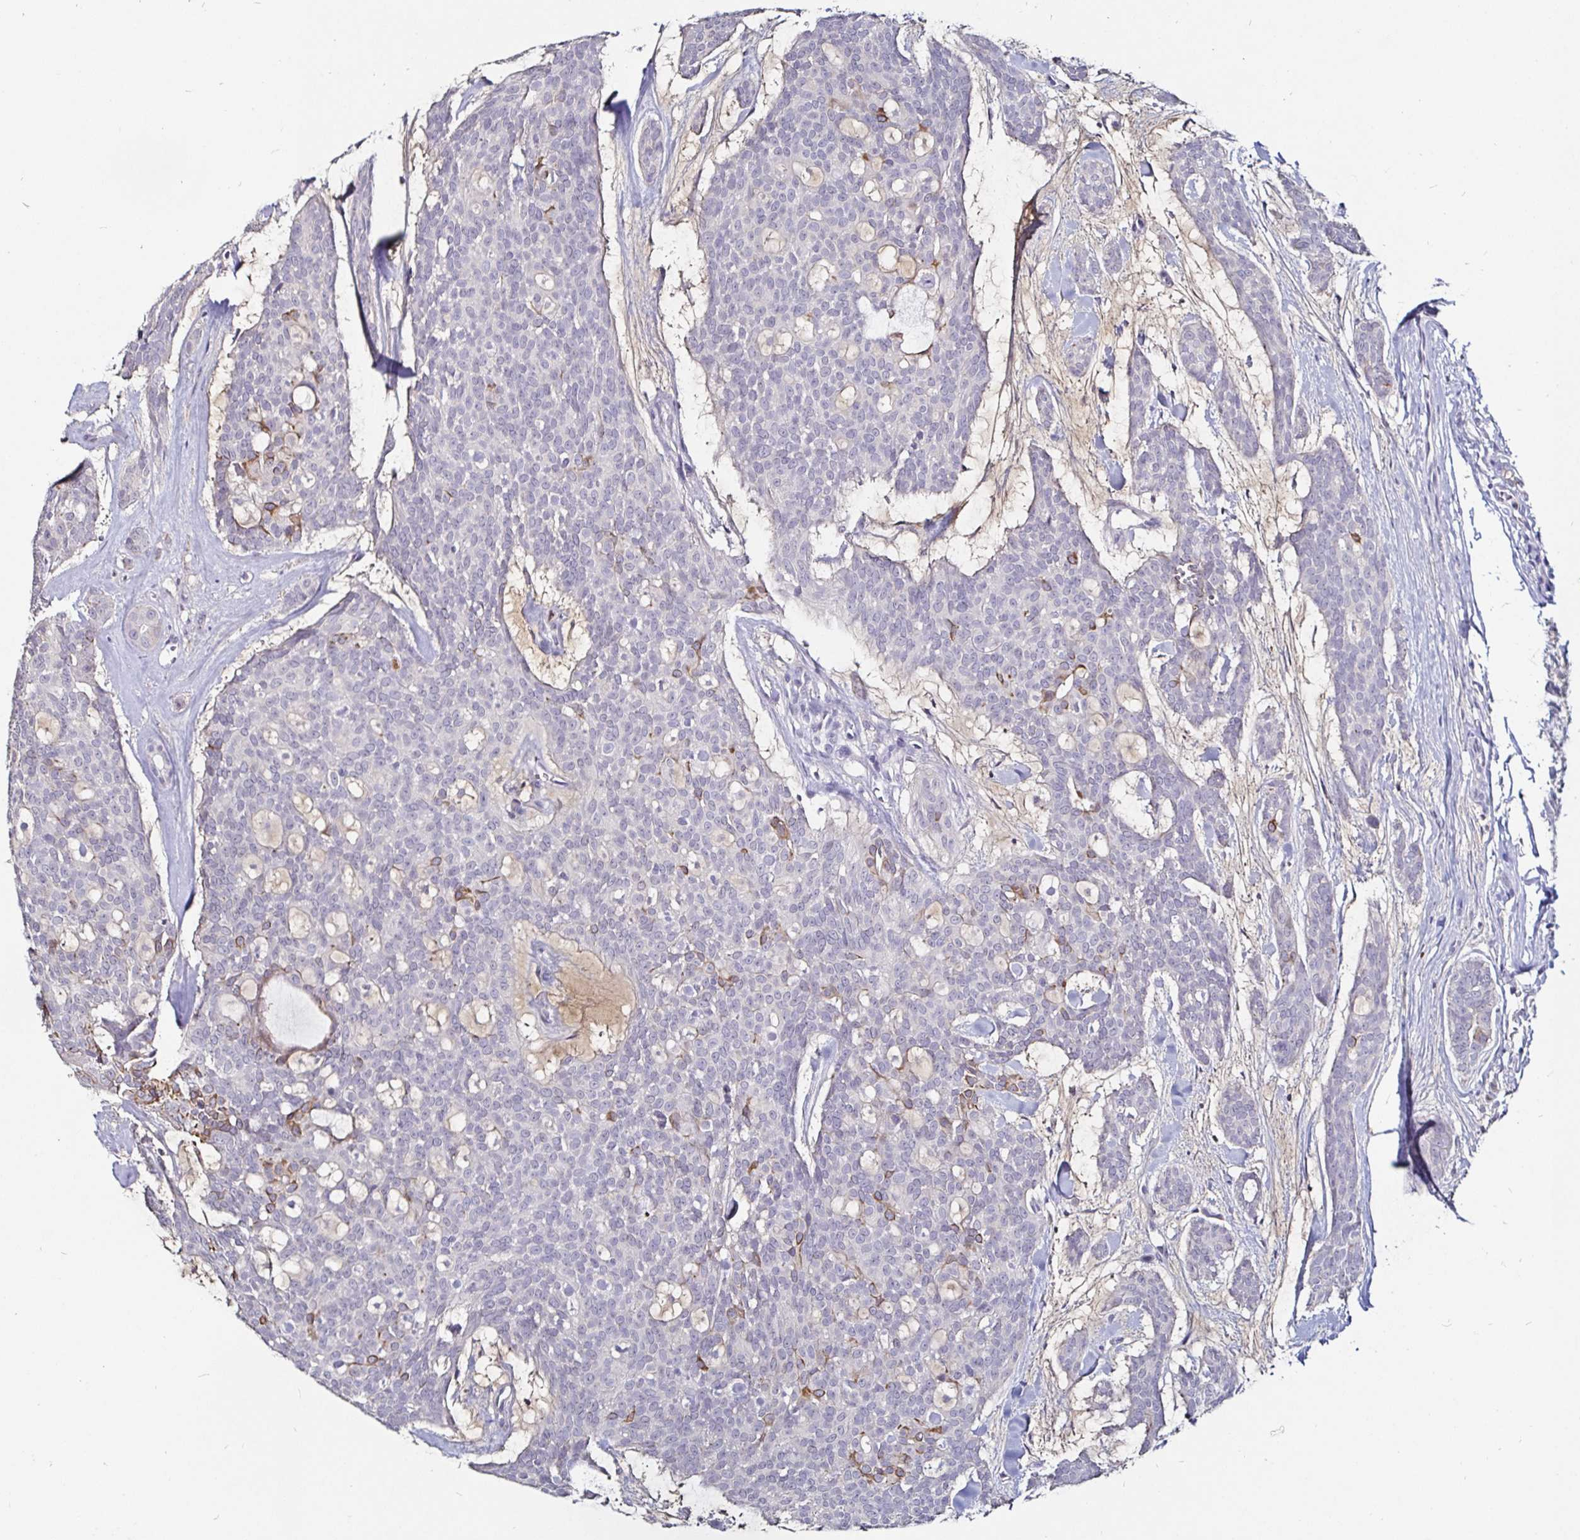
{"staining": {"intensity": "negative", "quantity": "none", "location": "none"}, "tissue": "head and neck cancer", "cell_type": "Tumor cells", "image_type": "cancer", "snomed": [{"axis": "morphology", "description": "Adenocarcinoma, NOS"}, {"axis": "topography", "description": "Head-Neck"}], "caption": "Immunohistochemistry of human head and neck adenocarcinoma shows no positivity in tumor cells.", "gene": "FAIM2", "patient": {"sex": "male", "age": 66}}